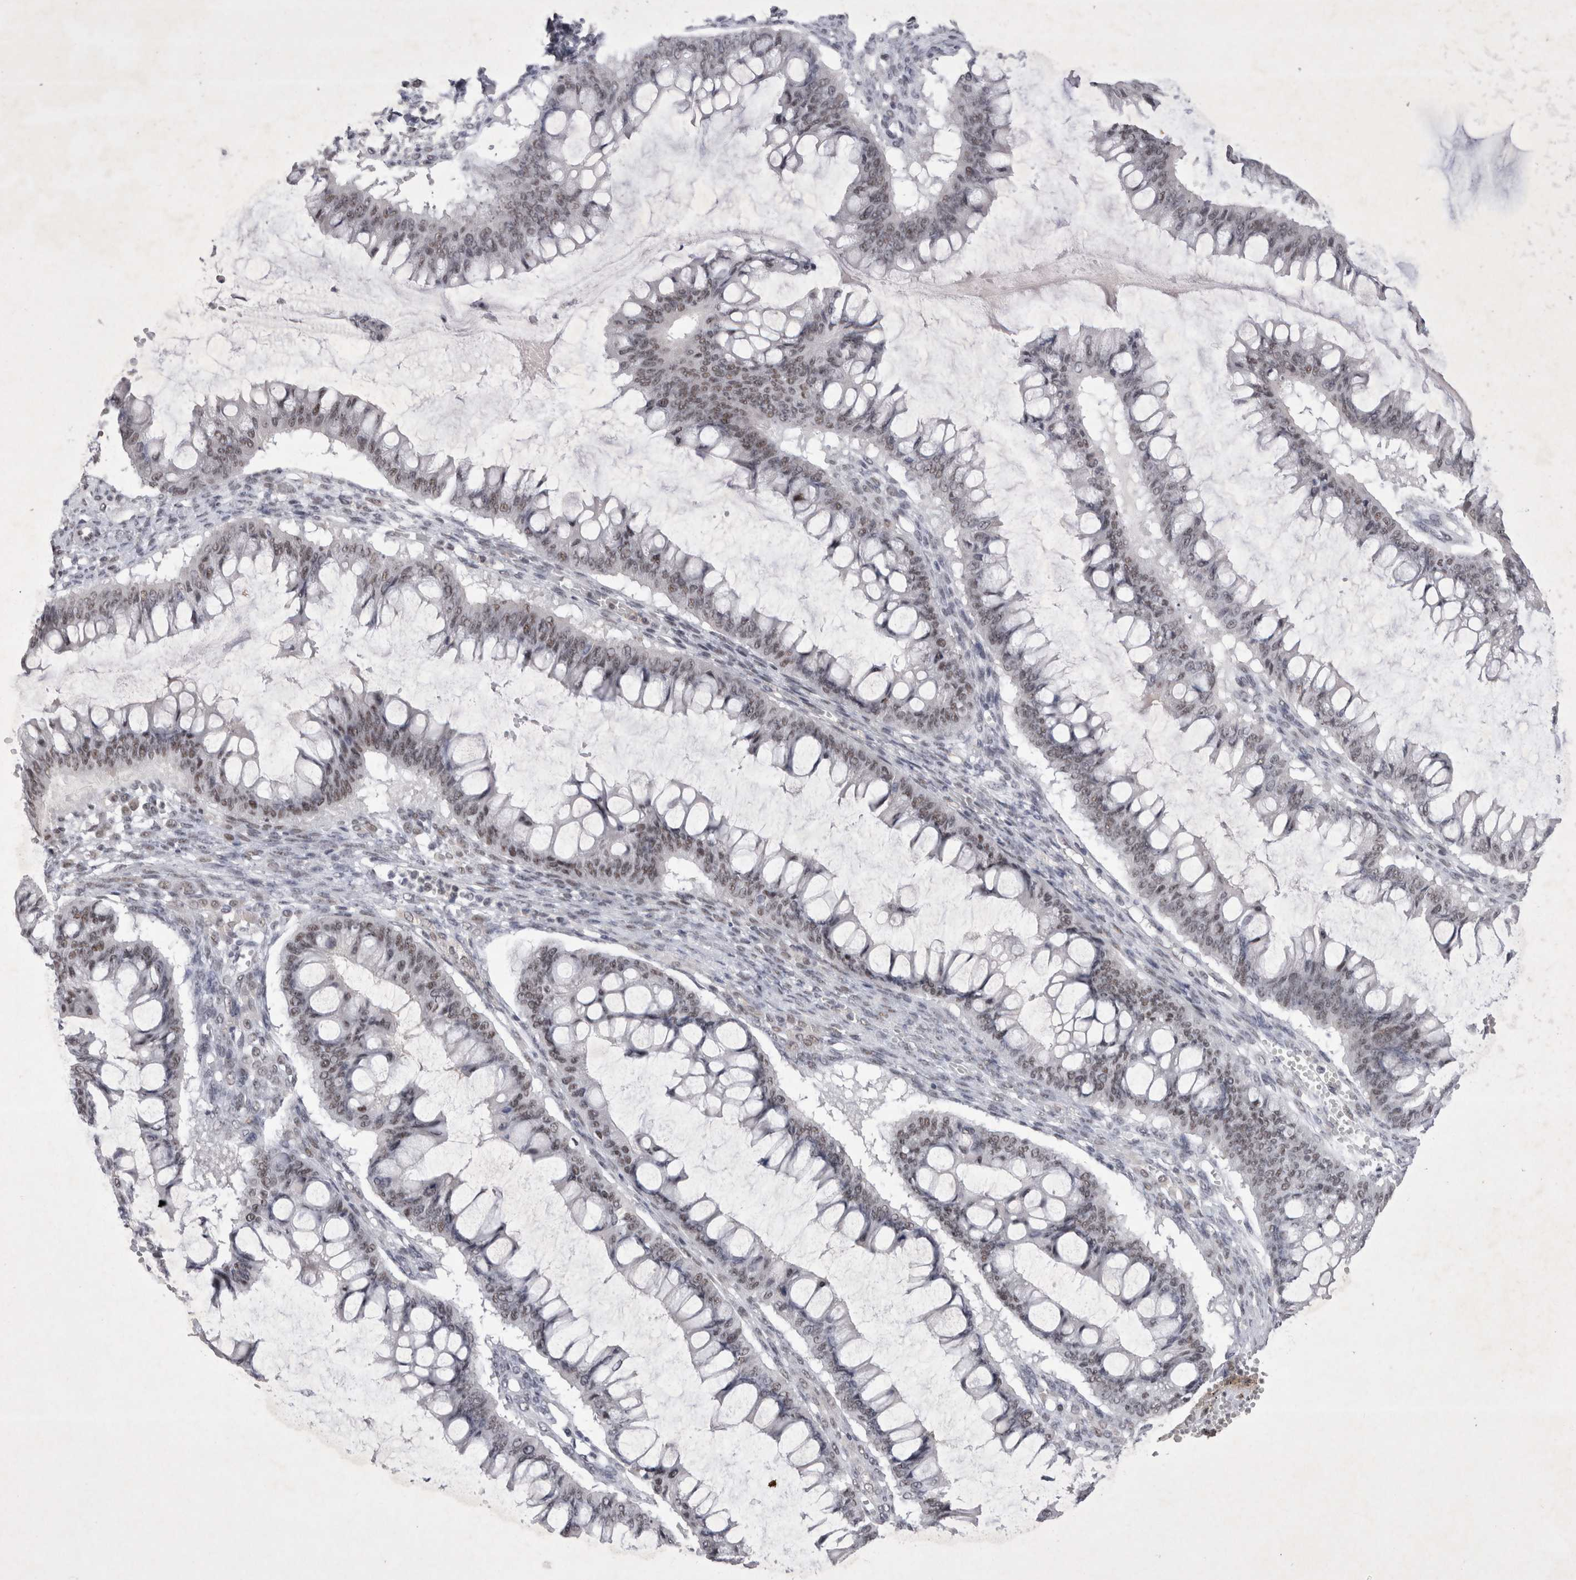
{"staining": {"intensity": "weak", "quantity": ">75%", "location": "nuclear"}, "tissue": "ovarian cancer", "cell_type": "Tumor cells", "image_type": "cancer", "snomed": [{"axis": "morphology", "description": "Cystadenocarcinoma, mucinous, NOS"}, {"axis": "topography", "description": "Ovary"}], "caption": "Immunohistochemical staining of human ovarian cancer (mucinous cystadenocarcinoma) demonstrates weak nuclear protein expression in approximately >75% of tumor cells.", "gene": "RBM6", "patient": {"sex": "female", "age": 73}}